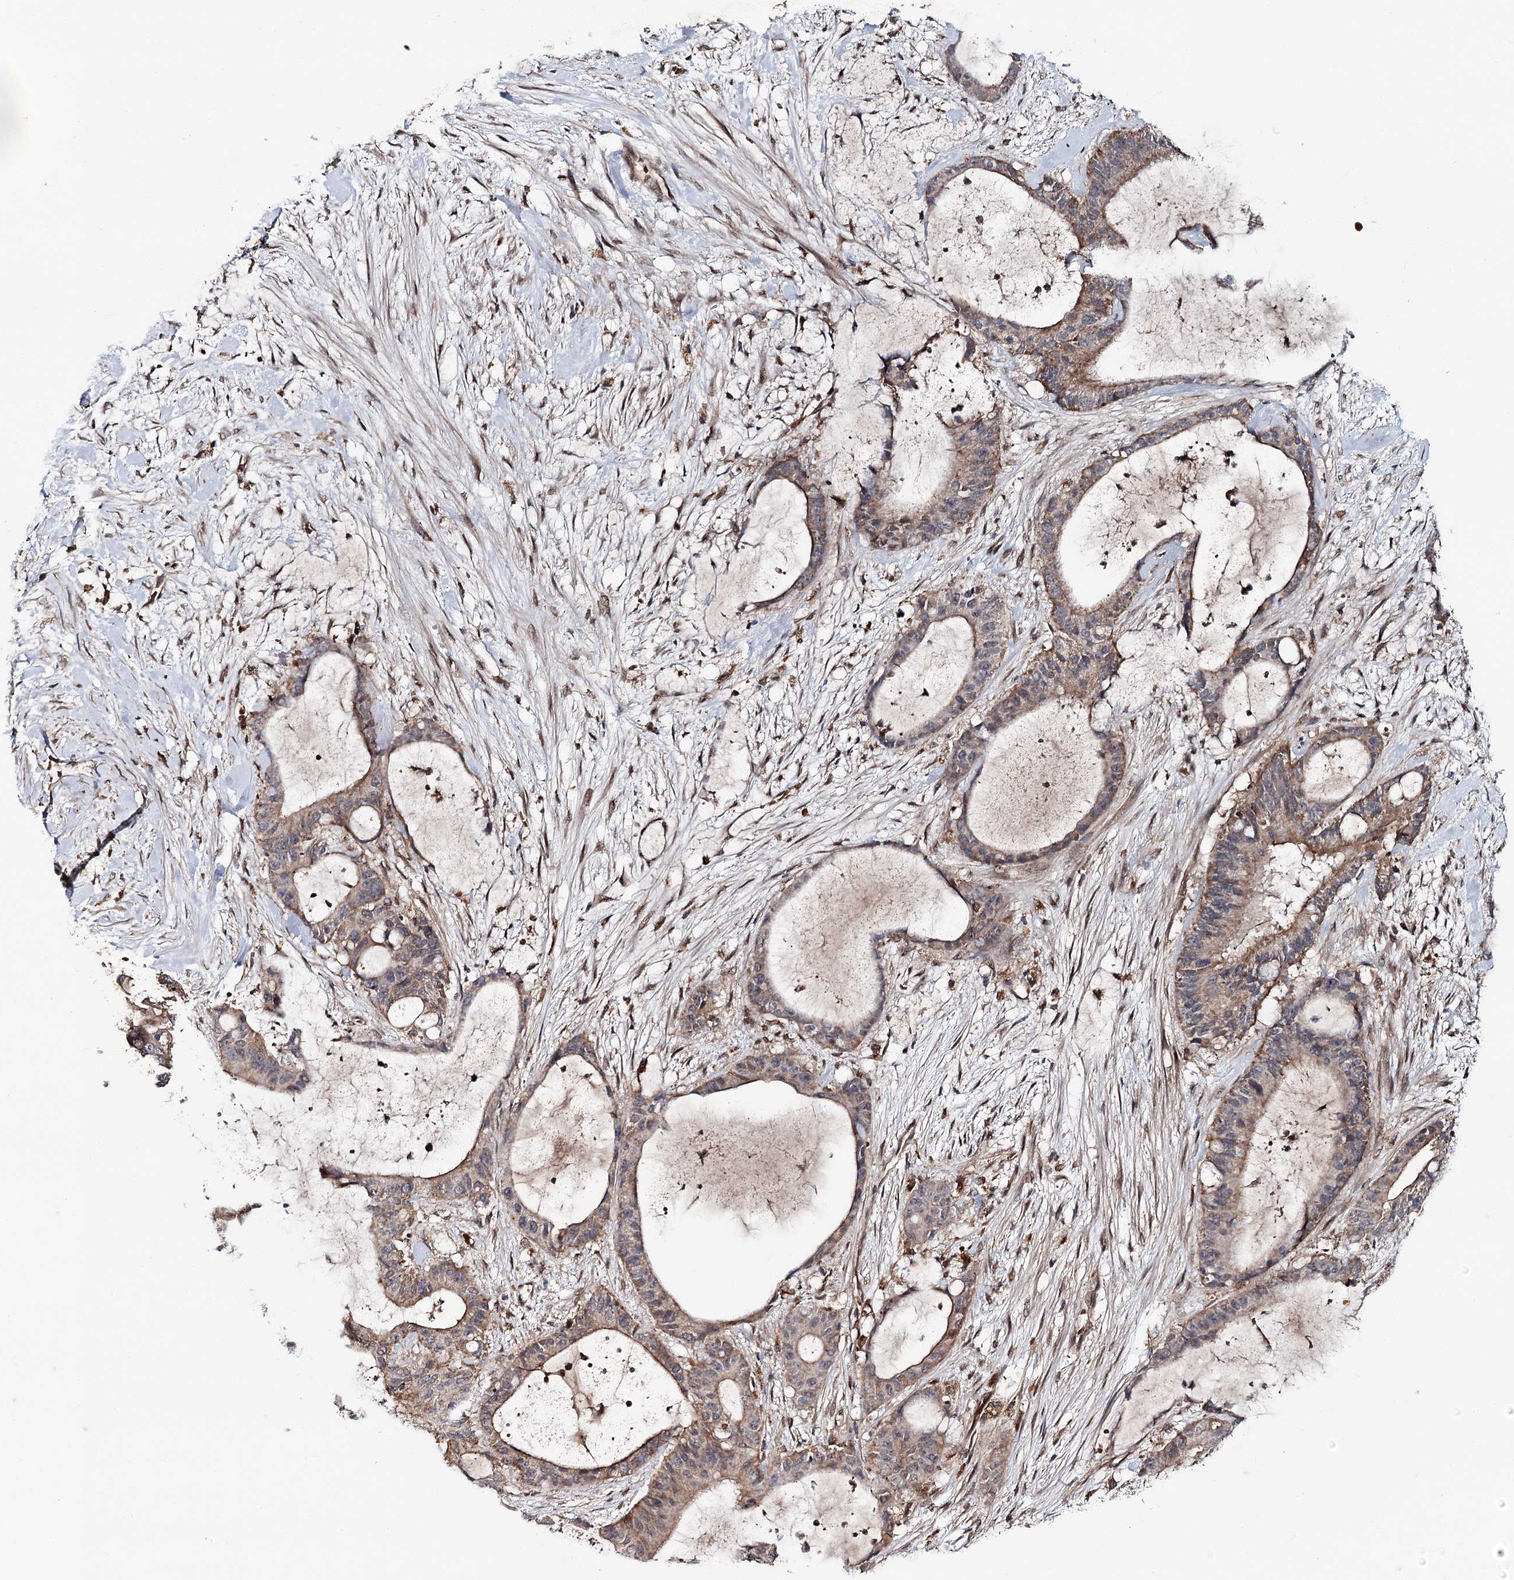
{"staining": {"intensity": "moderate", "quantity": "25%-75%", "location": "cytoplasmic/membranous"}, "tissue": "liver cancer", "cell_type": "Tumor cells", "image_type": "cancer", "snomed": [{"axis": "morphology", "description": "Normal tissue, NOS"}, {"axis": "morphology", "description": "Cholangiocarcinoma"}, {"axis": "topography", "description": "Liver"}, {"axis": "topography", "description": "Peripheral nerve tissue"}], "caption": "Protein expression analysis of liver cancer displays moderate cytoplasmic/membranous staining in about 25%-75% of tumor cells. Immunohistochemistry (ihc) stains the protein of interest in brown and the nuclei are stained blue.", "gene": "MSANTD2", "patient": {"sex": "female", "age": 73}}